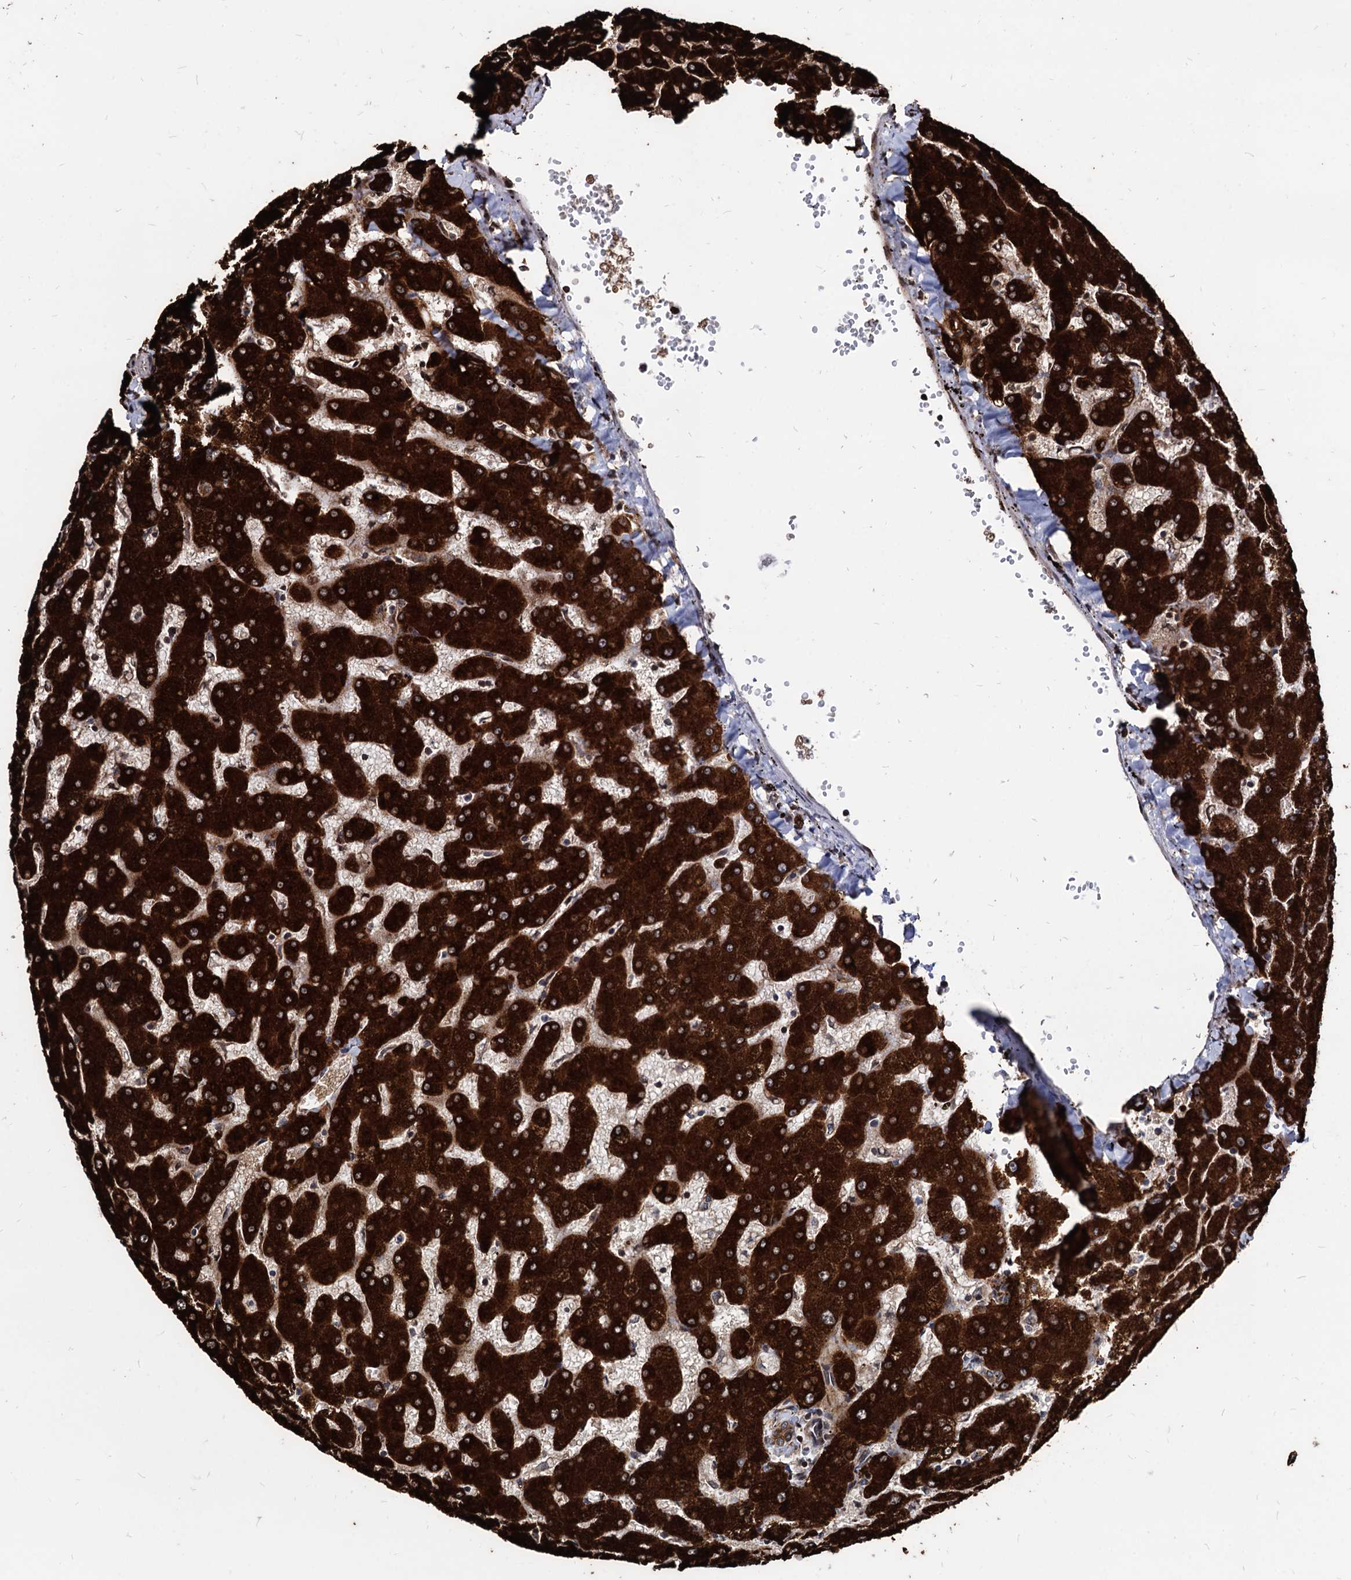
{"staining": {"intensity": "moderate", "quantity": ">75%", "location": "cytoplasmic/membranous"}, "tissue": "liver", "cell_type": "Cholangiocytes", "image_type": "normal", "snomed": [{"axis": "morphology", "description": "Normal tissue, NOS"}, {"axis": "topography", "description": "Liver"}], "caption": "High-power microscopy captured an IHC photomicrograph of unremarkable liver, revealing moderate cytoplasmic/membranous staining in approximately >75% of cholangiocytes.", "gene": "ANKRD12", "patient": {"sex": "female", "age": 63}}